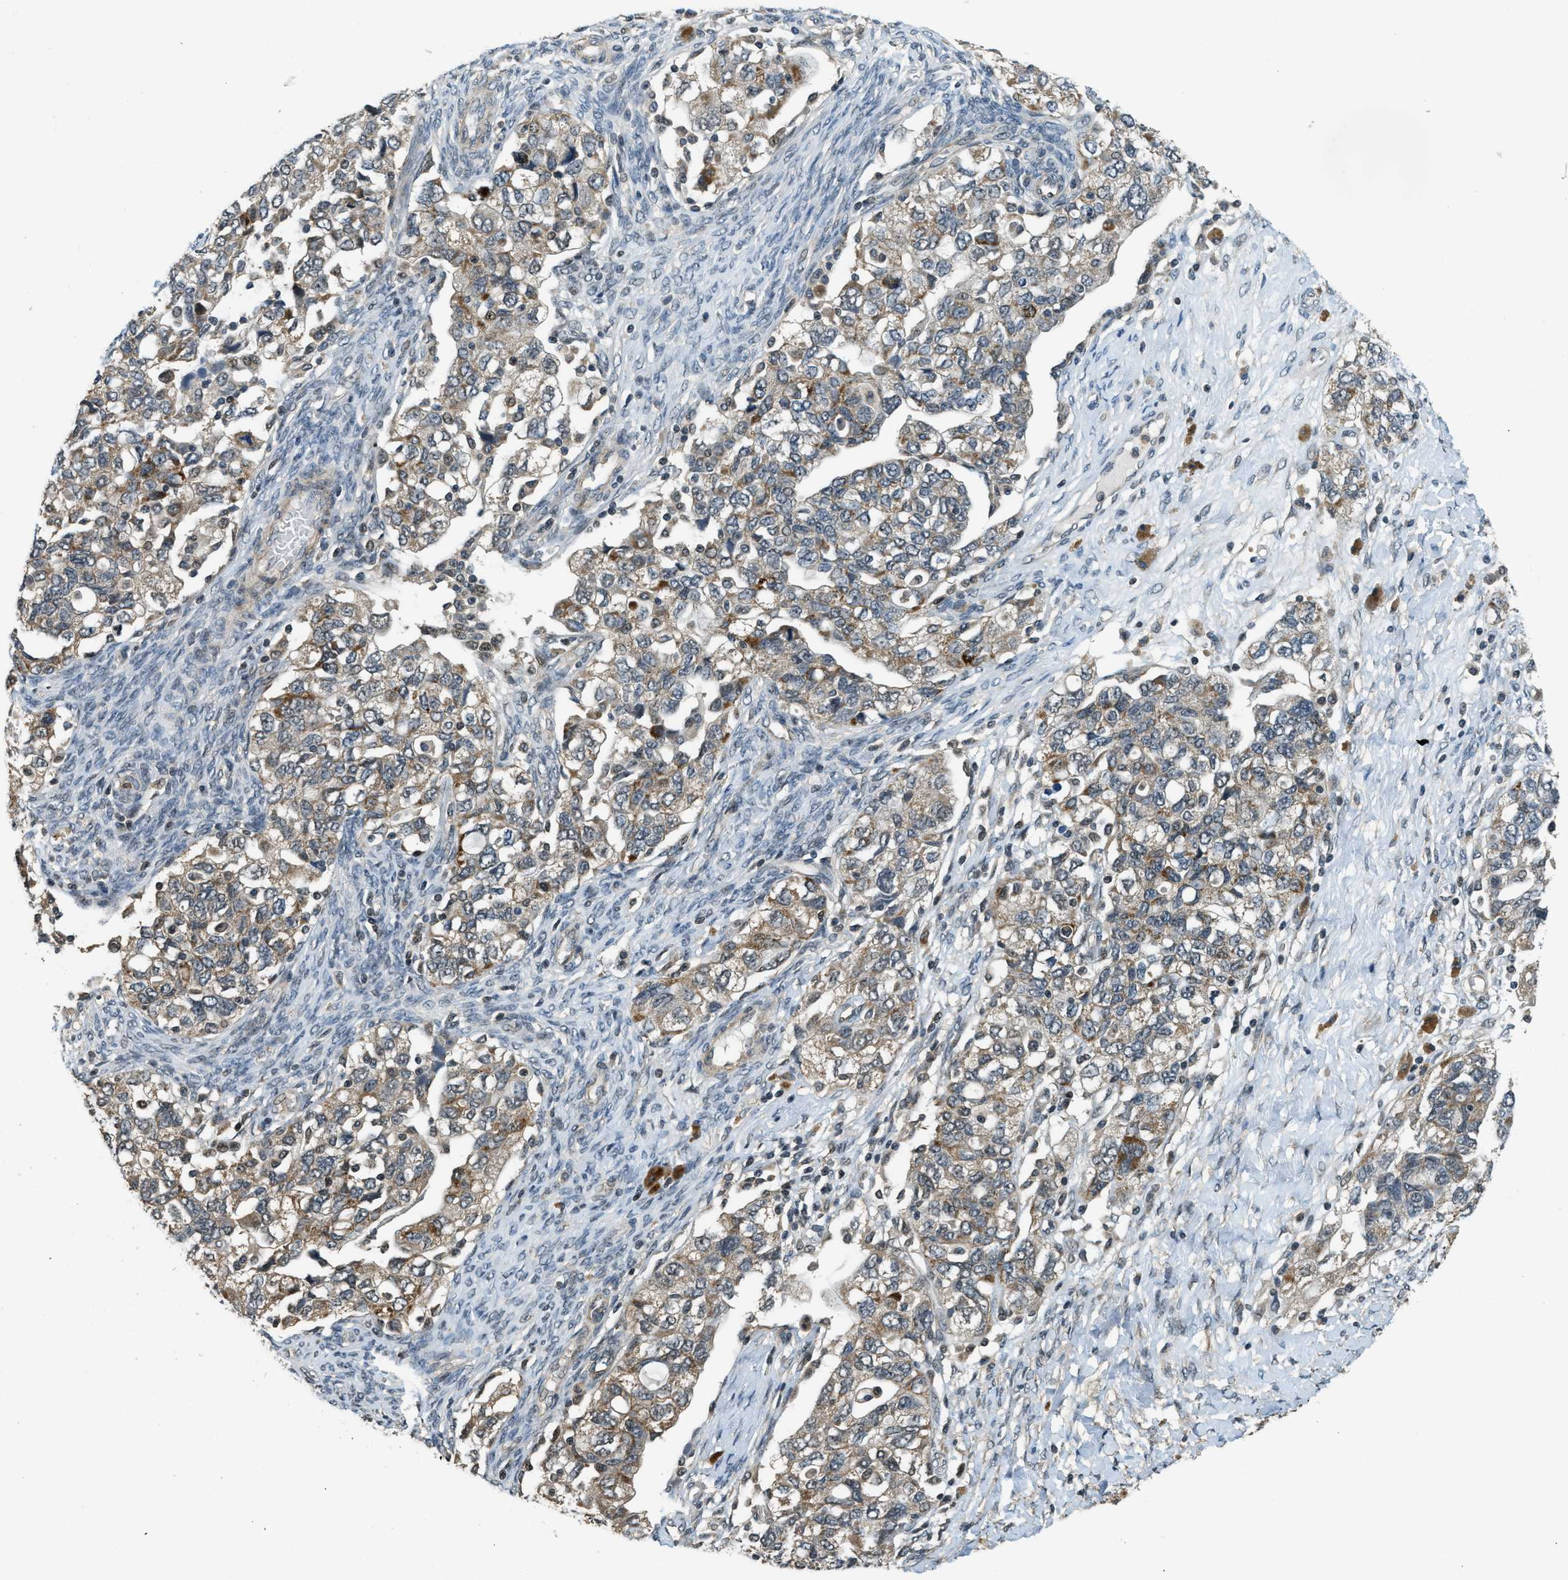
{"staining": {"intensity": "weak", "quantity": ">75%", "location": "cytoplasmic/membranous"}, "tissue": "ovarian cancer", "cell_type": "Tumor cells", "image_type": "cancer", "snomed": [{"axis": "morphology", "description": "Carcinoma, NOS"}, {"axis": "morphology", "description": "Cystadenocarcinoma, serous, NOS"}, {"axis": "topography", "description": "Ovary"}], "caption": "The immunohistochemical stain labels weak cytoplasmic/membranous staining in tumor cells of ovarian cancer tissue. (DAB = brown stain, brightfield microscopy at high magnification).", "gene": "MED21", "patient": {"sex": "female", "age": 69}}